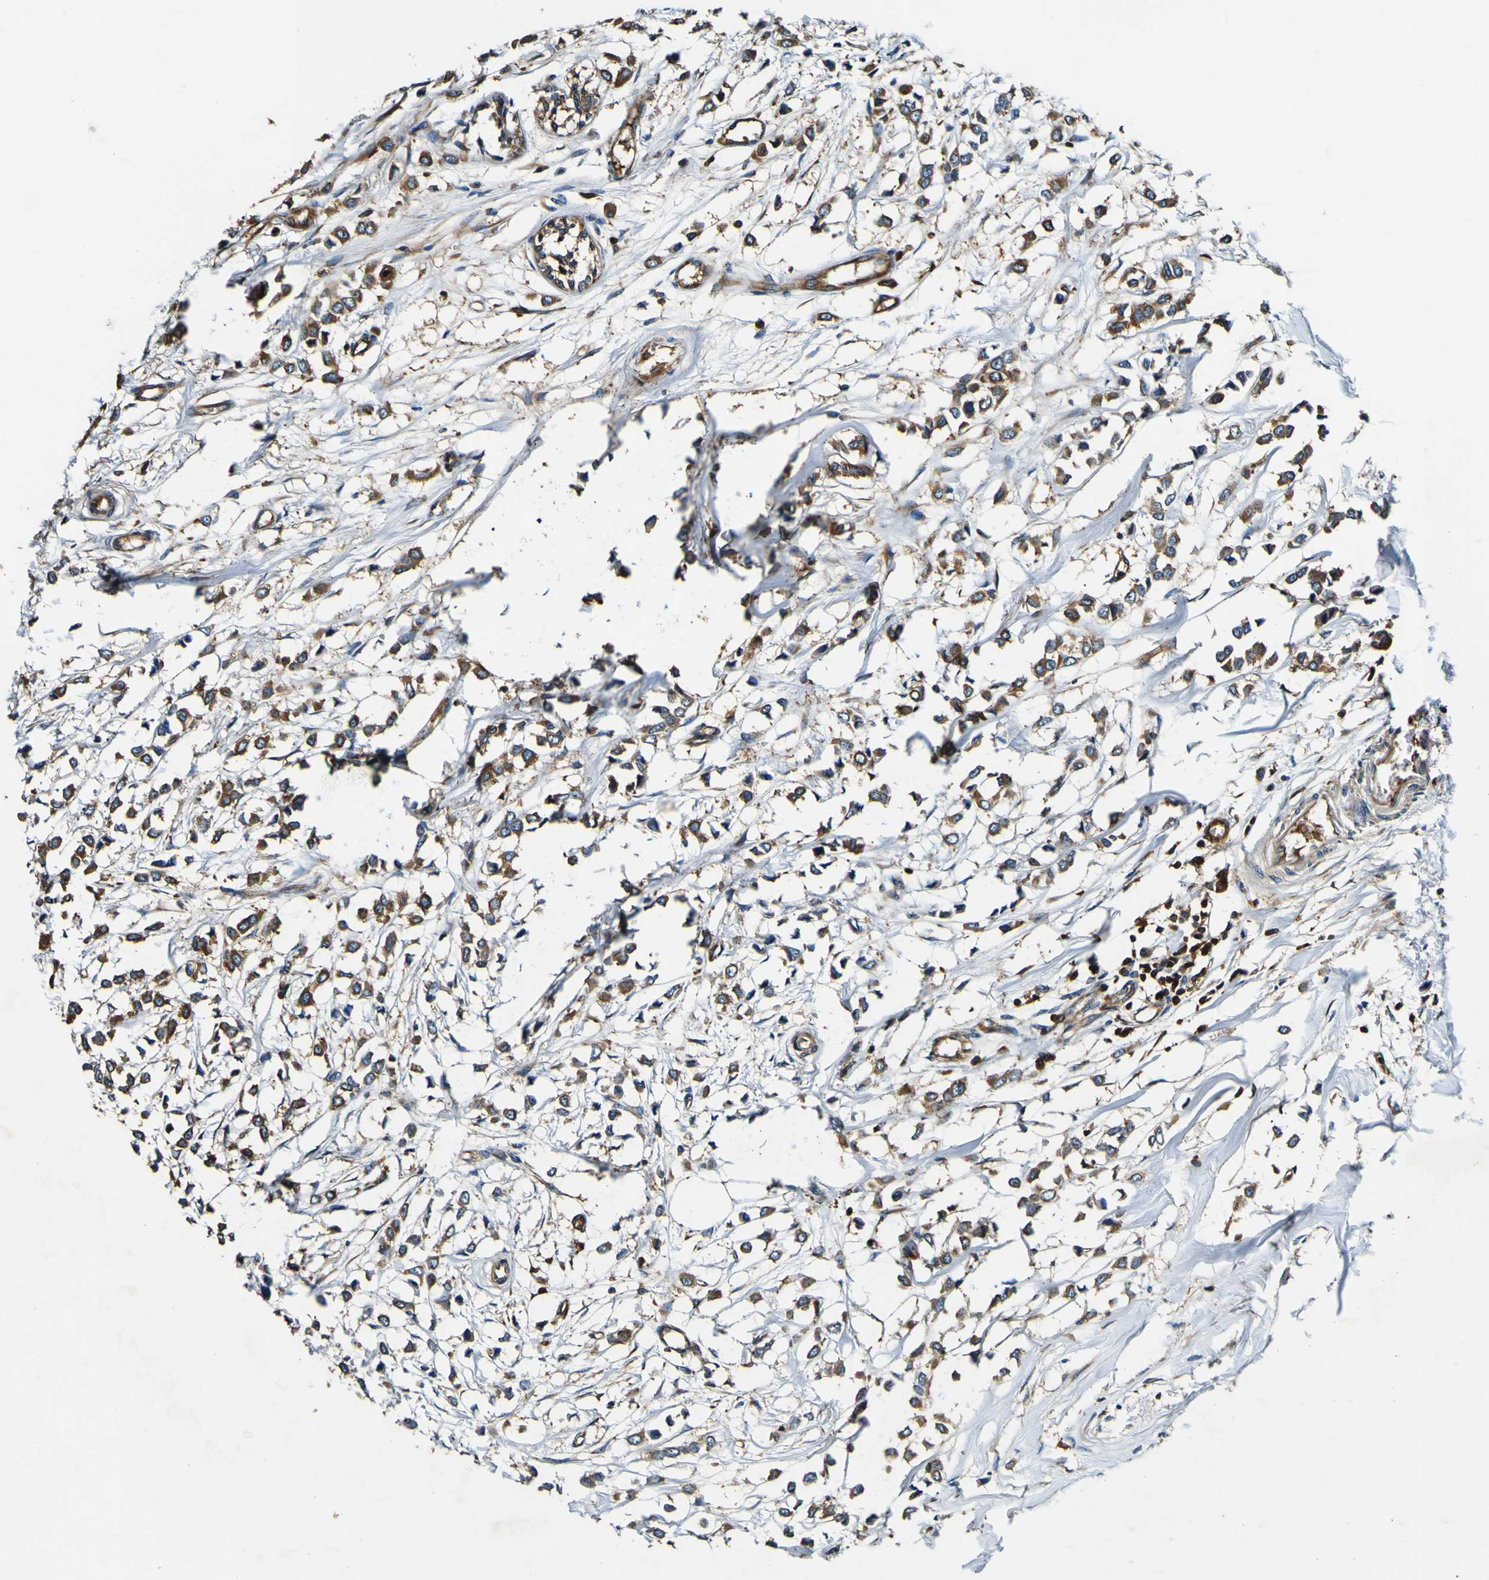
{"staining": {"intensity": "strong", "quantity": ">75%", "location": "cytoplasmic/membranous"}, "tissue": "breast cancer", "cell_type": "Tumor cells", "image_type": "cancer", "snomed": [{"axis": "morphology", "description": "Lobular carcinoma"}, {"axis": "topography", "description": "Breast"}], "caption": "Protein positivity by immunohistochemistry demonstrates strong cytoplasmic/membranous positivity in approximately >75% of tumor cells in breast lobular carcinoma.", "gene": "RHOT2", "patient": {"sex": "female", "age": 51}}